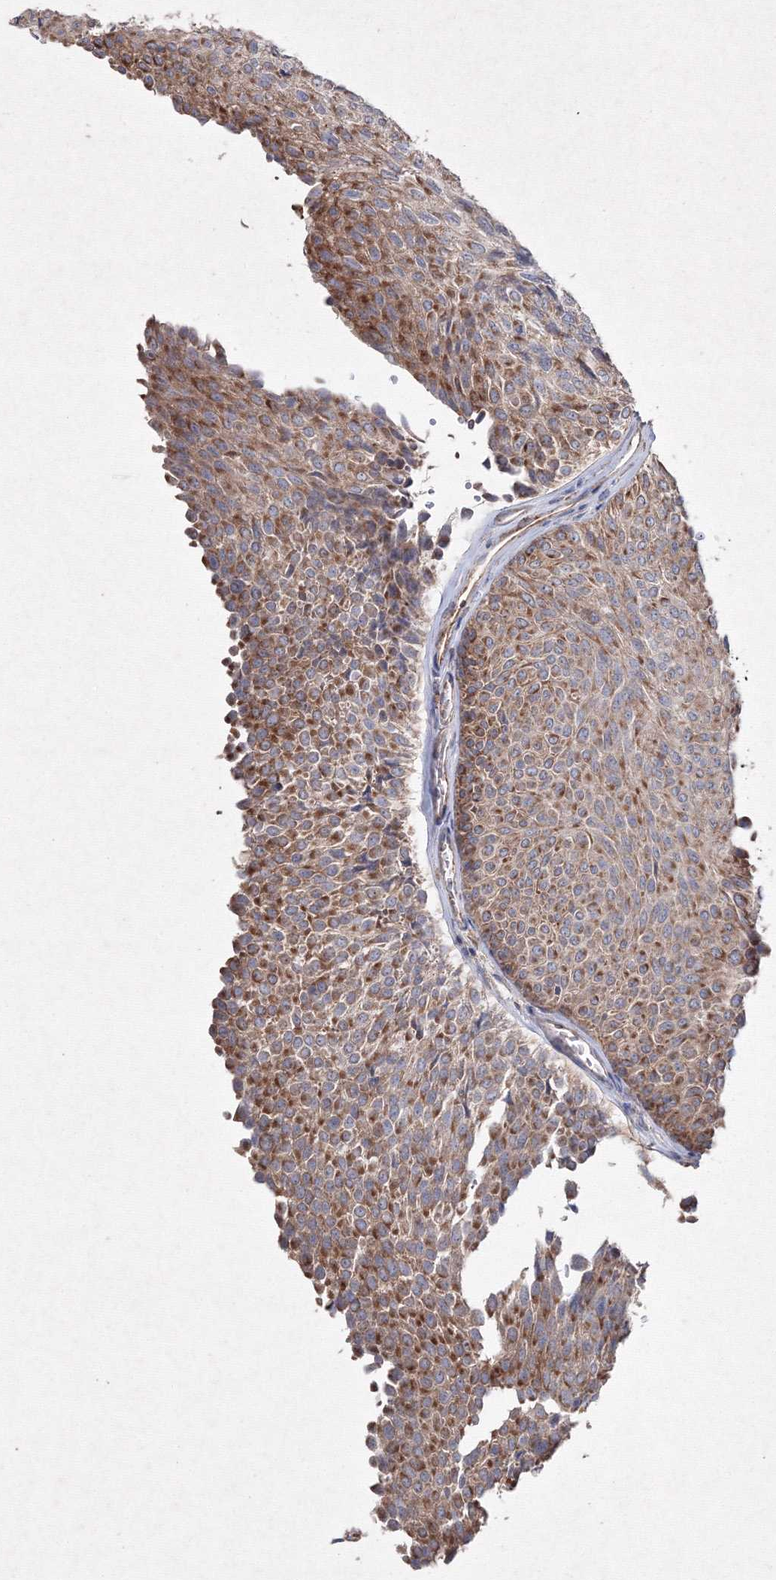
{"staining": {"intensity": "moderate", "quantity": ">75%", "location": "cytoplasmic/membranous"}, "tissue": "urothelial cancer", "cell_type": "Tumor cells", "image_type": "cancer", "snomed": [{"axis": "morphology", "description": "Urothelial carcinoma, Low grade"}, {"axis": "topography", "description": "Urinary bladder"}], "caption": "This histopathology image reveals urothelial carcinoma (low-grade) stained with IHC to label a protein in brown. The cytoplasmic/membranous of tumor cells show moderate positivity for the protein. Nuclei are counter-stained blue.", "gene": "GFM1", "patient": {"sex": "male", "age": 78}}